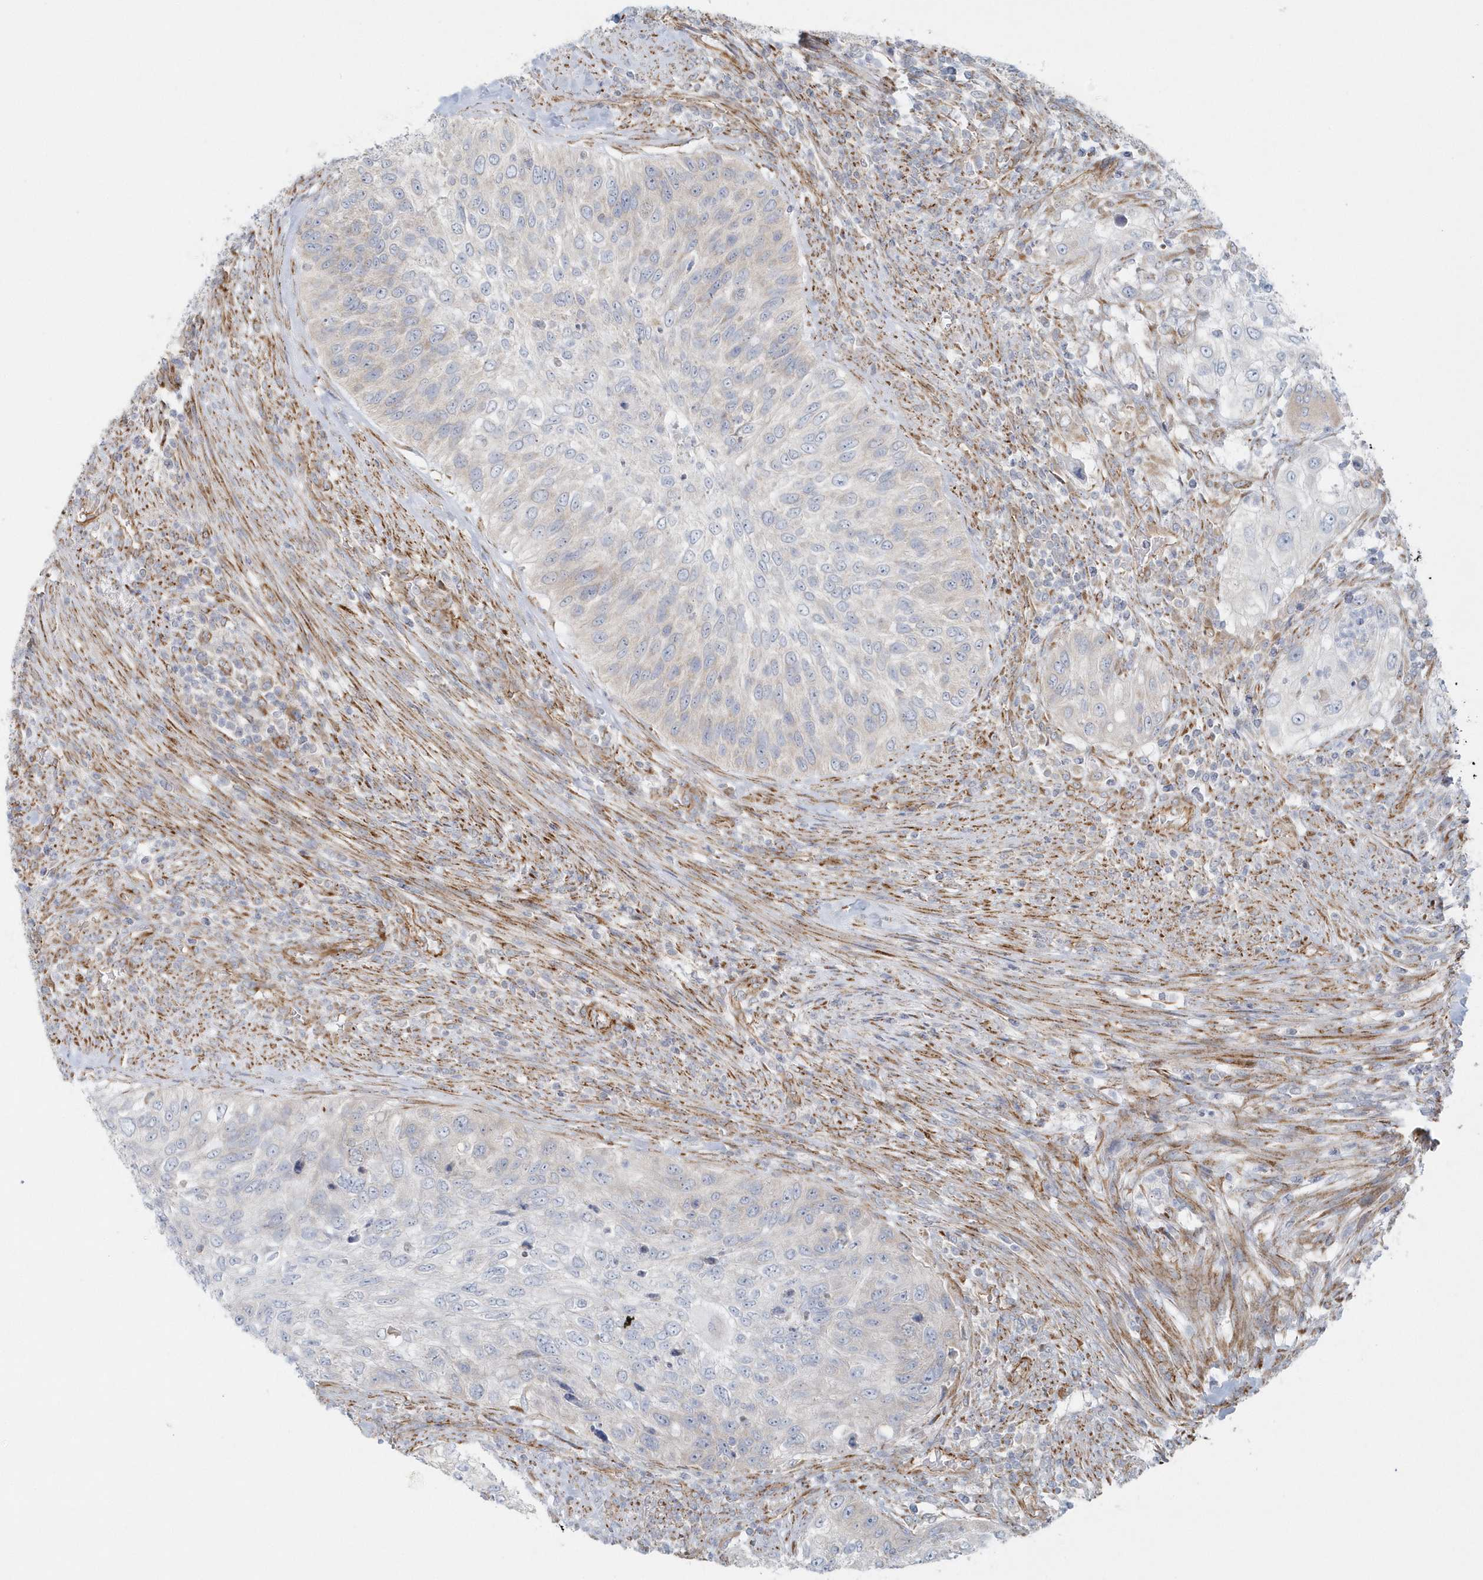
{"staining": {"intensity": "negative", "quantity": "none", "location": "none"}, "tissue": "urothelial cancer", "cell_type": "Tumor cells", "image_type": "cancer", "snomed": [{"axis": "morphology", "description": "Urothelial carcinoma, High grade"}, {"axis": "topography", "description": "Urinary bladder"}], "caption": "Tumor cells are negative for brown protein staining in urothelial cancer. Nuclei are stained in blue.", "gene": "GPR152", "patient": {"sex": "female", "age": 60}}